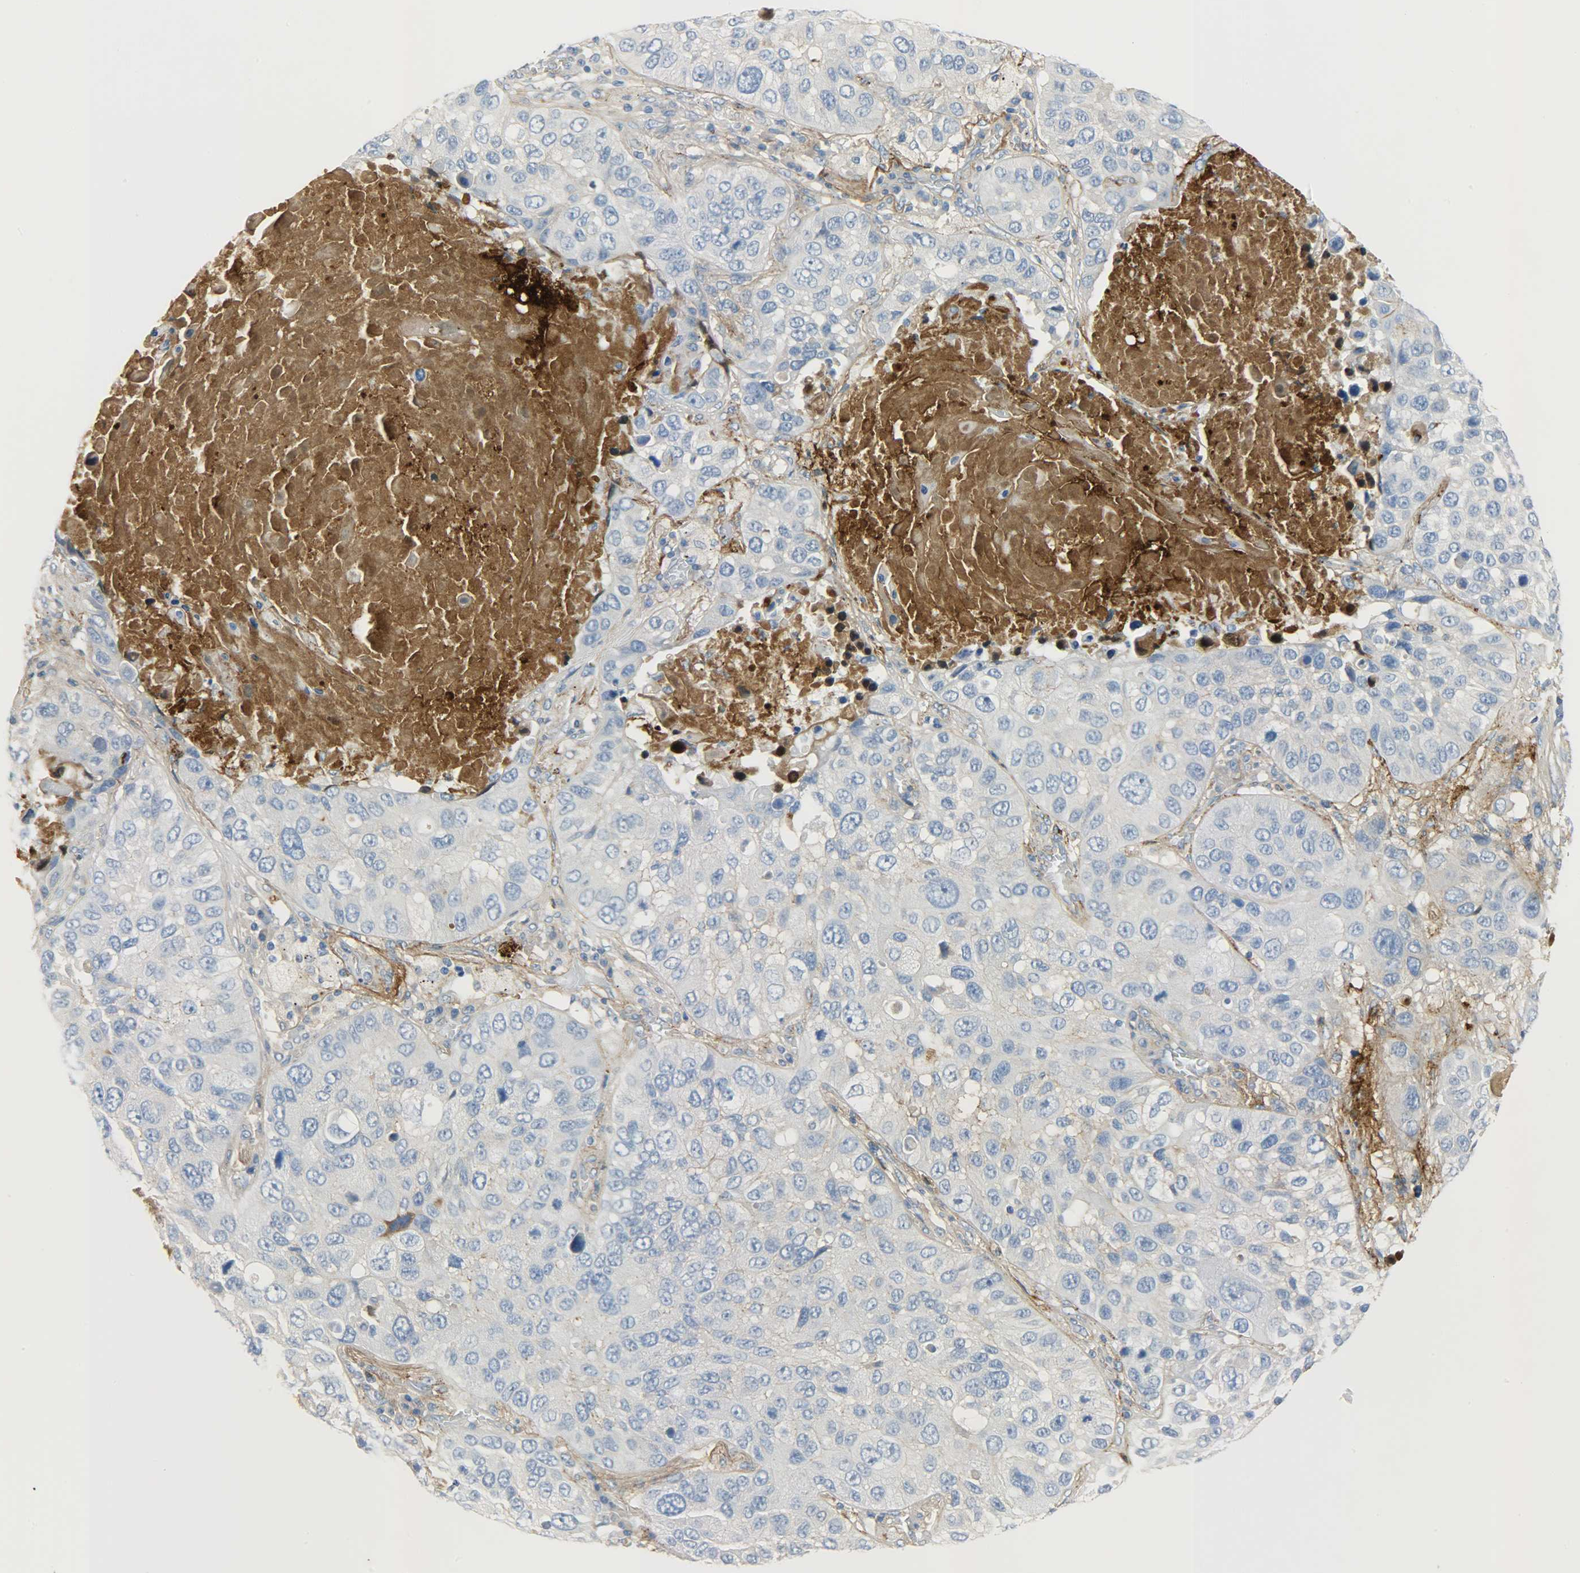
{"staining": {"intensity": "negative", "quantity": "none", "location": "none"}, "tissue": "lung cancer", "cell_type": "Tumor cells", "image_type": "cancer", "snomed": [{"axis": "morphology", "description": "Squamous cell carcinoma, NOS"}, {"axis": "topography", "description": "Lung"}], "caption": "Tumor cells show no significant staining in squamous cell carcinoma (lung). (DAB IHC, high magnification).", "gene": "CRP", "patient": {"sex": "male", "age": 57}}